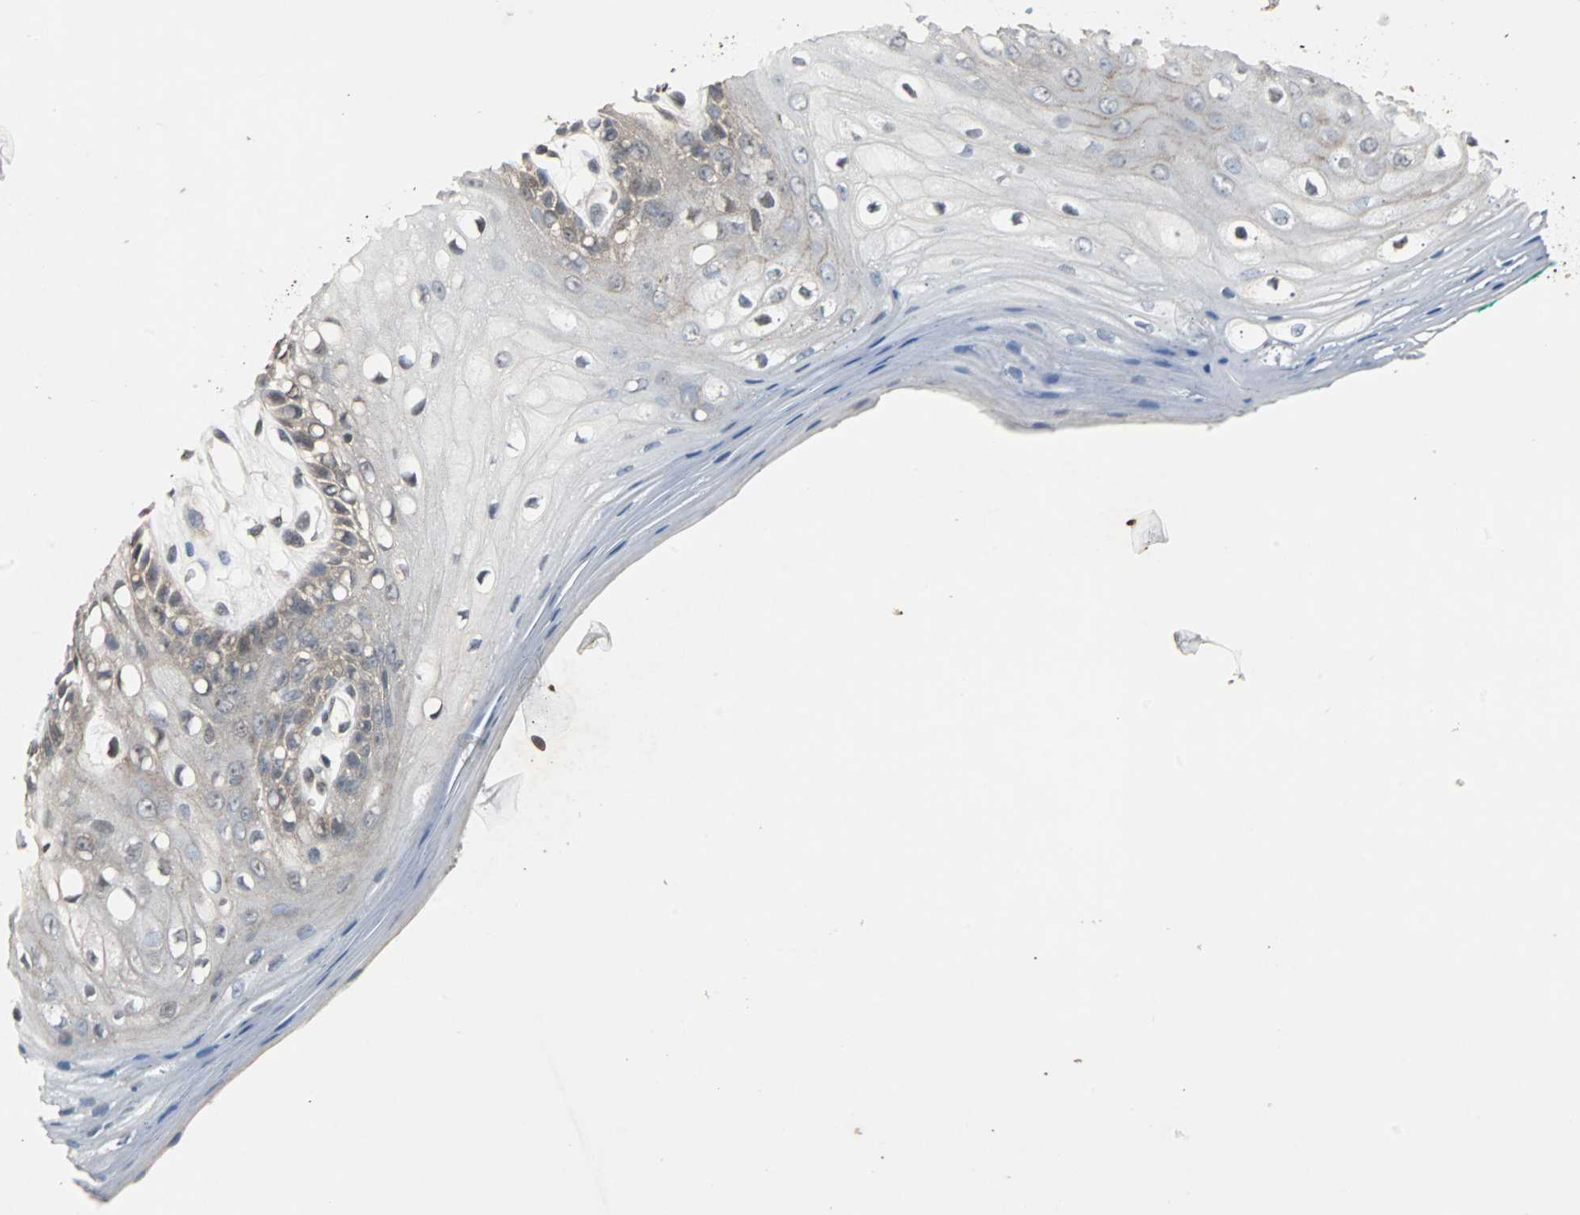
{"staining": {"intensity": "weak", "quantity": "25%-75%", "location": "cytoplasmic/membranous"}, "tissue": "oral mucosa", "cell_type": "Squamous epithelial cells", "image_type": "normal", "snomed": [{"axis": "morphology", "description": "Normal tissue, NOS"}, {"axis": "morphology", "description": "Squamous cell carcinoma, NOS"}, {"axis": "topography", "description": "Skeletal muscle"}, {"axis": "topography", "description": "Oral tissue"}, {"axis": "topography", "description": "Head-Neck"}], "caption": "A brown stain shows weak cytoplasmic/membranous positivity of a protein in squamous epithelial cells of unremarkable human oral mucosa. The protein of interest is stained brown, and the nuclei are stained in blue (DAB IHC with brightfield microscopy, high magnification).", "gene": "LSR", "patient": {"sex": "female", "age": 84}}